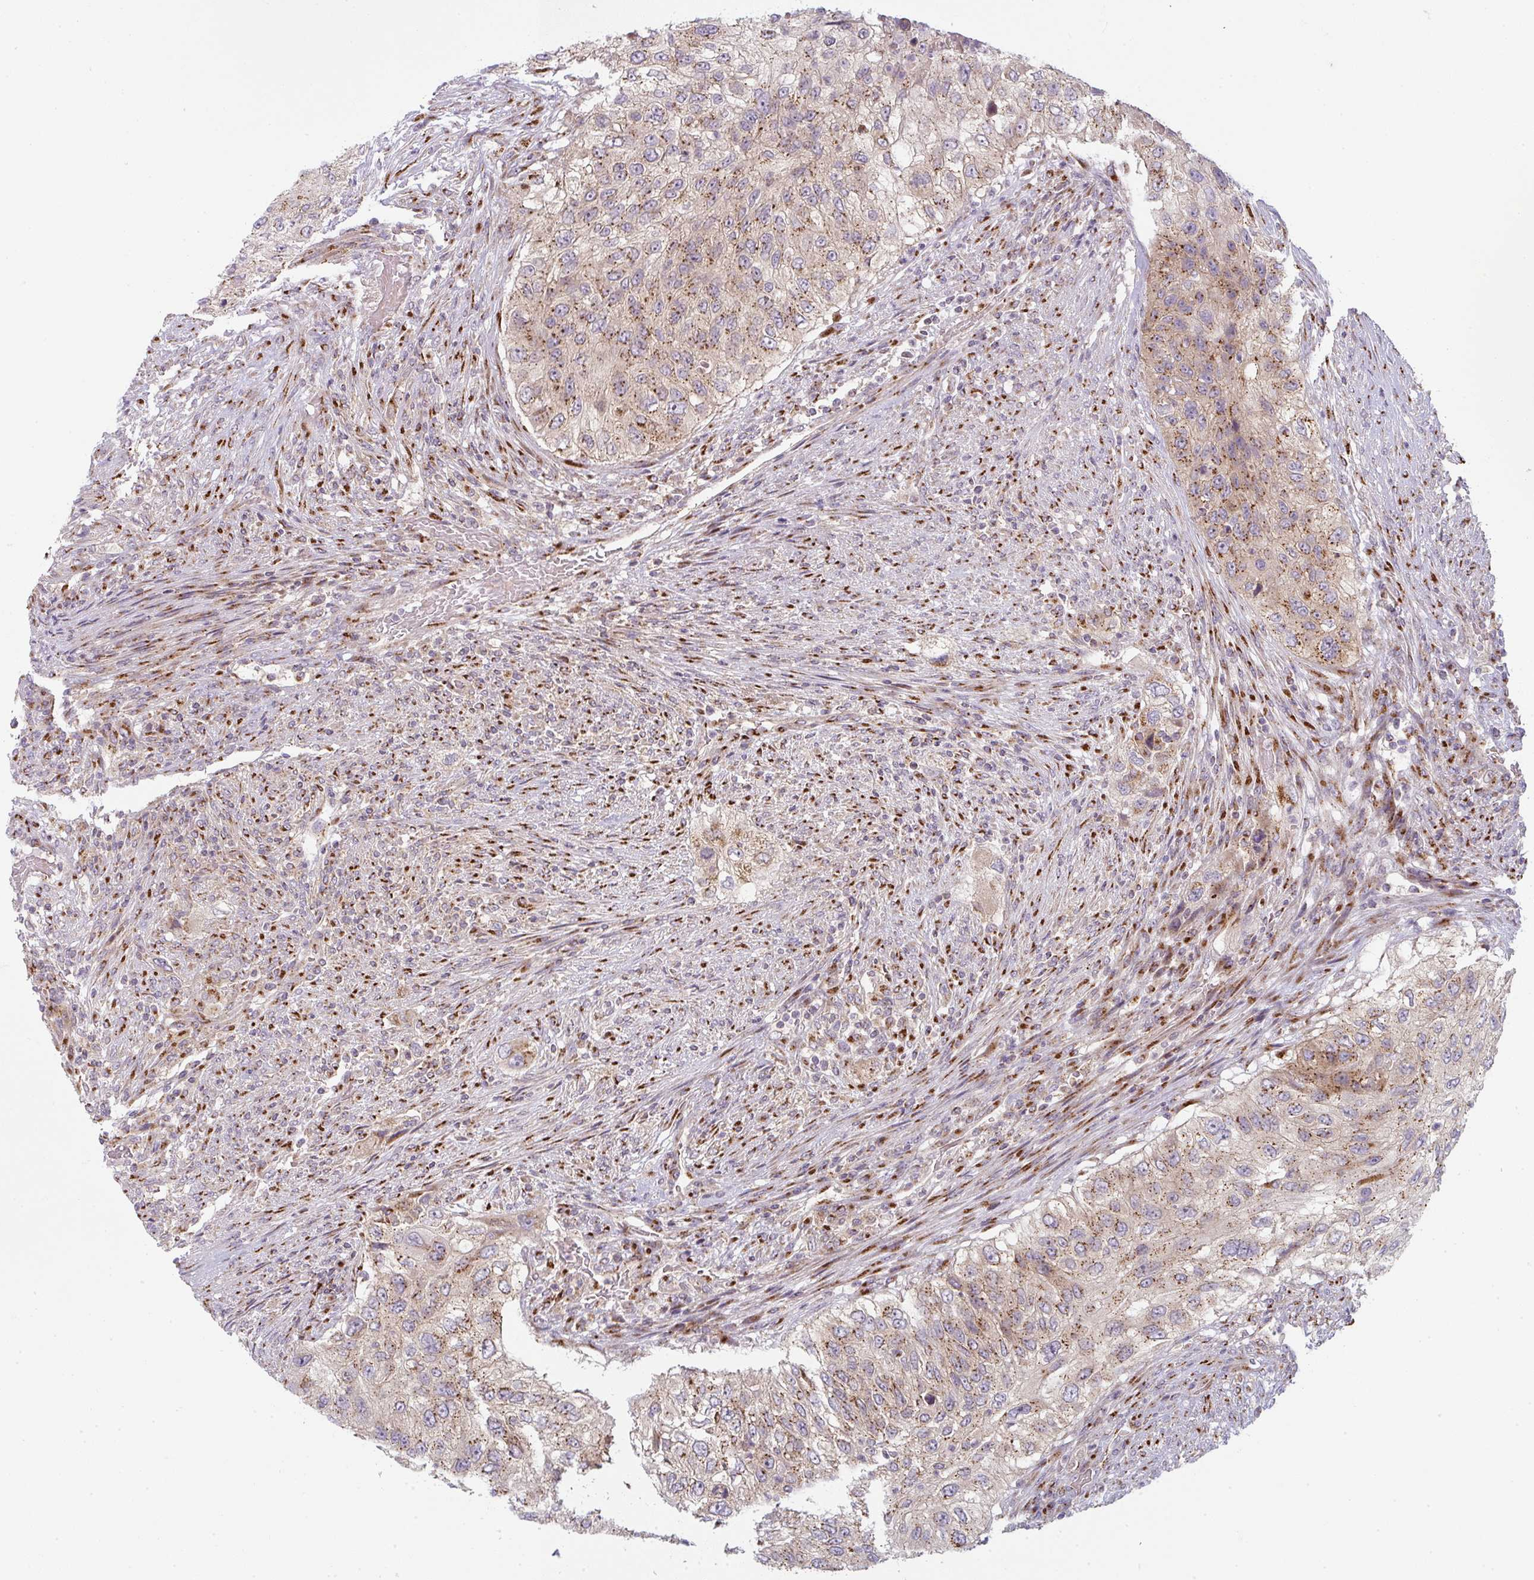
{"staining": {"intensity": "moderate", "quantity": "25%-75%", "location": "cytoplasmic/membranous"}, "tissue": "urothelial cancer", "cell_type": "Tumor cells", "image_type": "cancer", "snomed": [{"axis": "morphology", "description": "Urothelial carcinoma, High grade"}, {"axis": "topography", "description": "Urinary bladder"}], "caption": "Human high-grade urothelial carcinoma stained with a protein marker demonstrates moderate staining in tumor cells.", "gene": "GVQW3", "patient": {"sex": "female", "age": 60}}